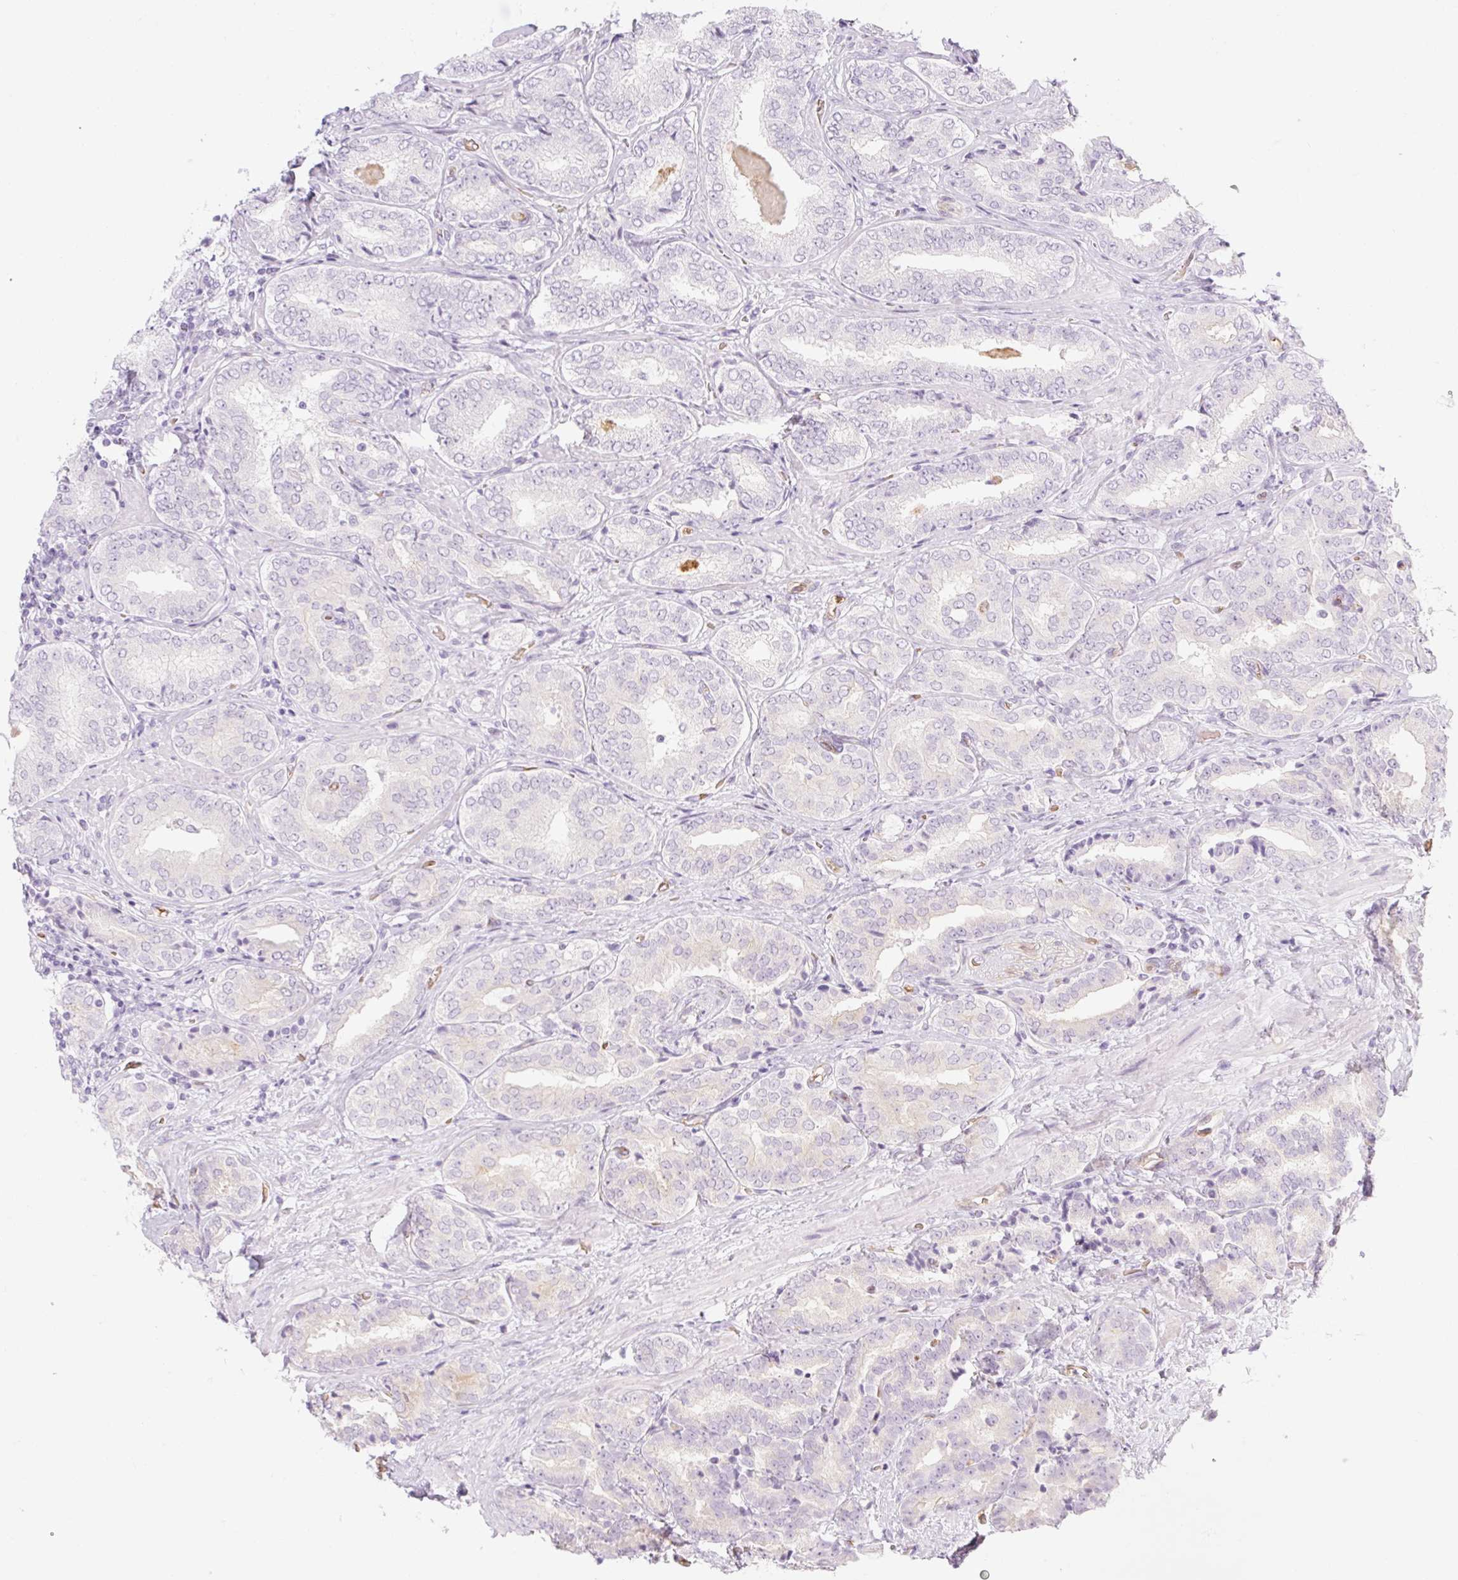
{"staining": {"intensity": "negative", "quantity": "none", "location": "none"}, "tissue": "prostate cancer", "cell_type": "Tumor cells", "image_type": "cancer", "snomed": [{"axis": "morphology", "description": "Adenocarcinoma, High grade"}, {"axis": "topography", "description": "Prostate"}], "caption": "This is an immunohistochemistry (IHC) histopathology image of human prostate cancer. There is no staining in tumor cells.", "gene": "TAF1L", "patient": {"sex": "male", "age": 72}}